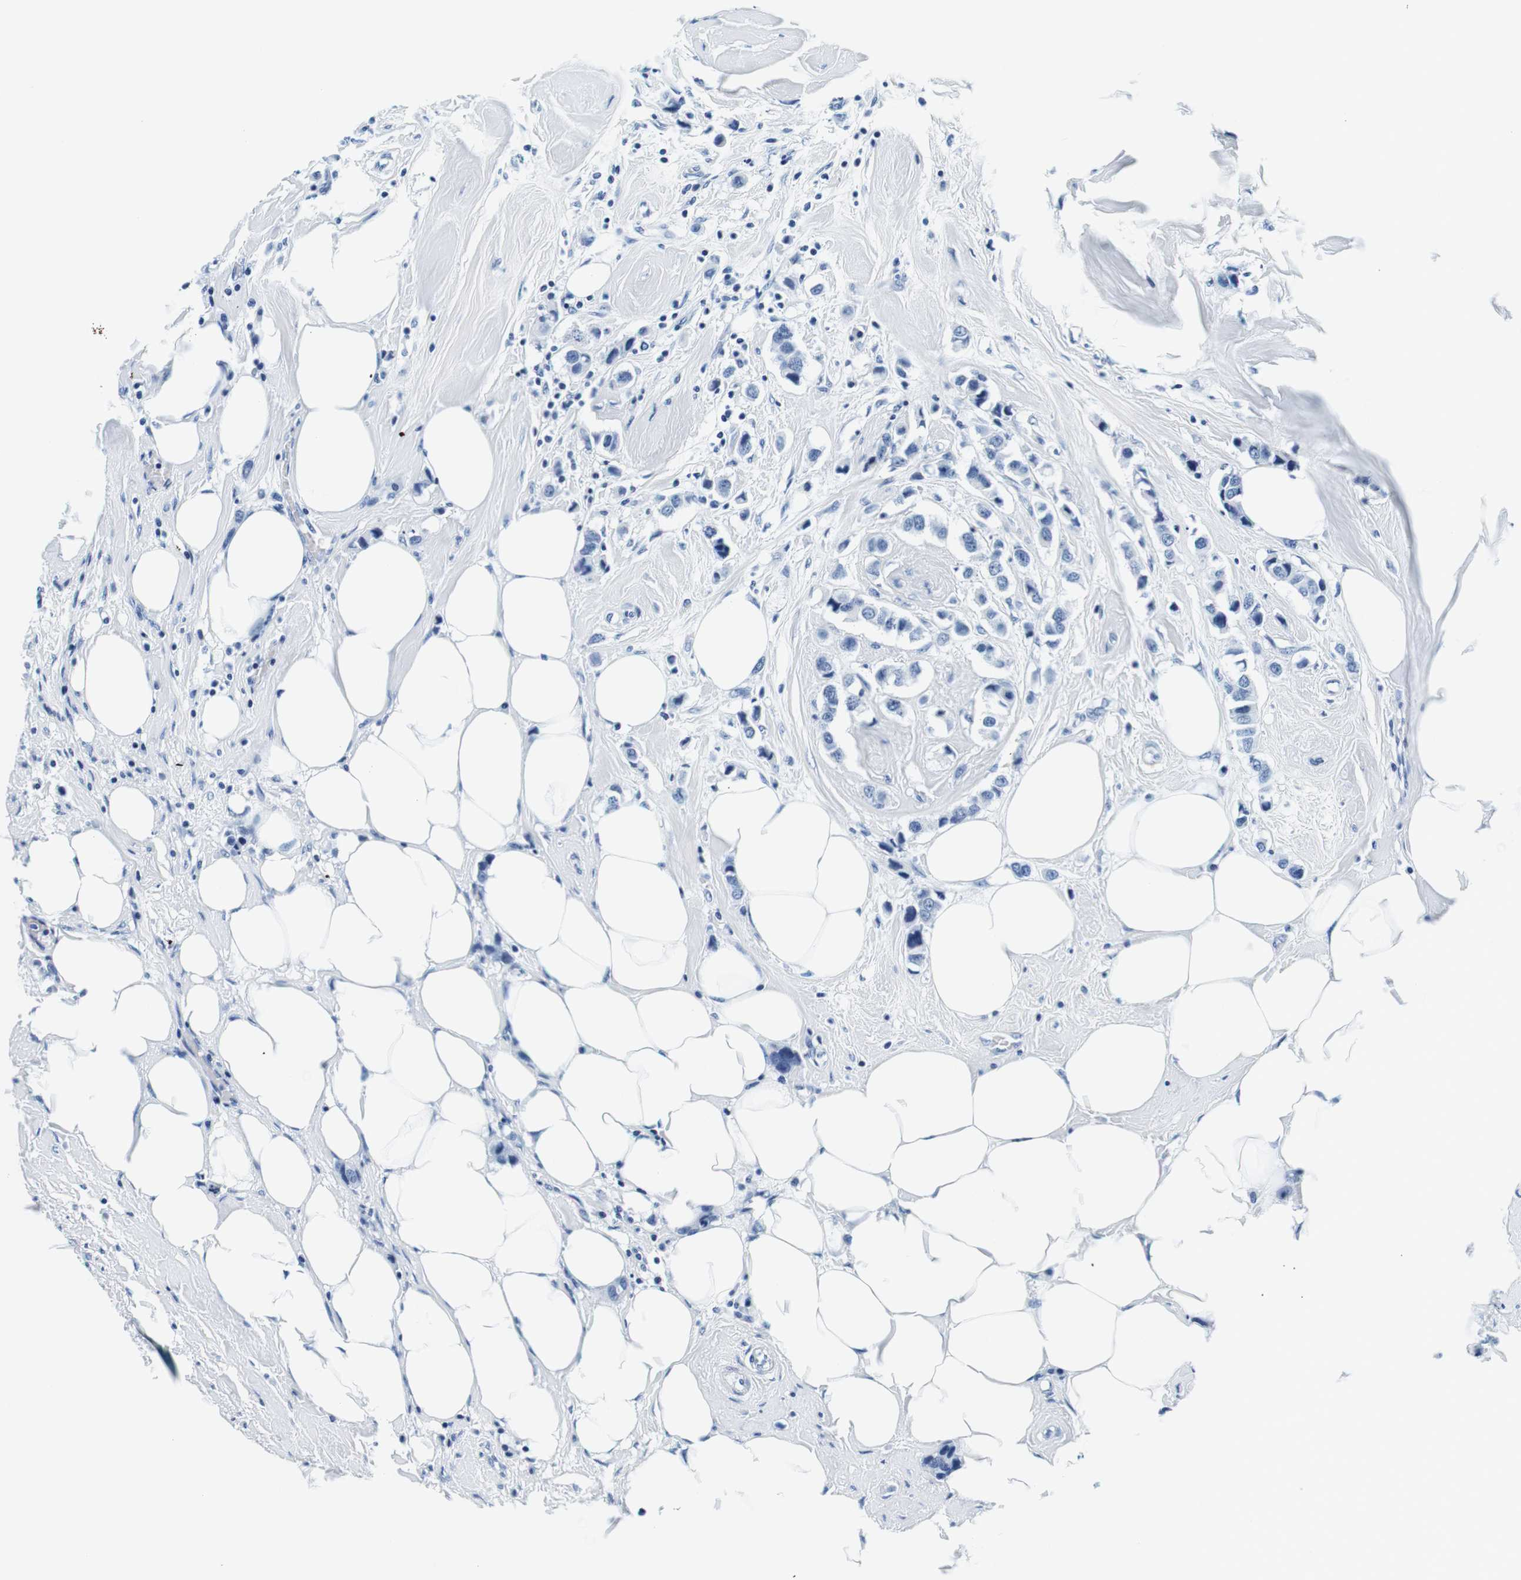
{"staining": {"intensity": "negative", "quantity": "none", "location": "none"}, "tissue": "breast cancer", "cell_type": "Tumor cells", "image_type": "cancer", "snomed": [{"axis": "morphology", "description": "Normal tissue, NOS"}, {"axis": "morphology", "description": "Duct carcinoma"}, {"axis": "topography", "description": "Breast"}], "caption": "IHC micrograph of neoplastic tissue: human intraductal carcinoma (breast) stained with DAB demonstrates no significant protein expression in tumor cells.", "gene": "ELANE", "patient": {"sex": "female", "age": 50}}